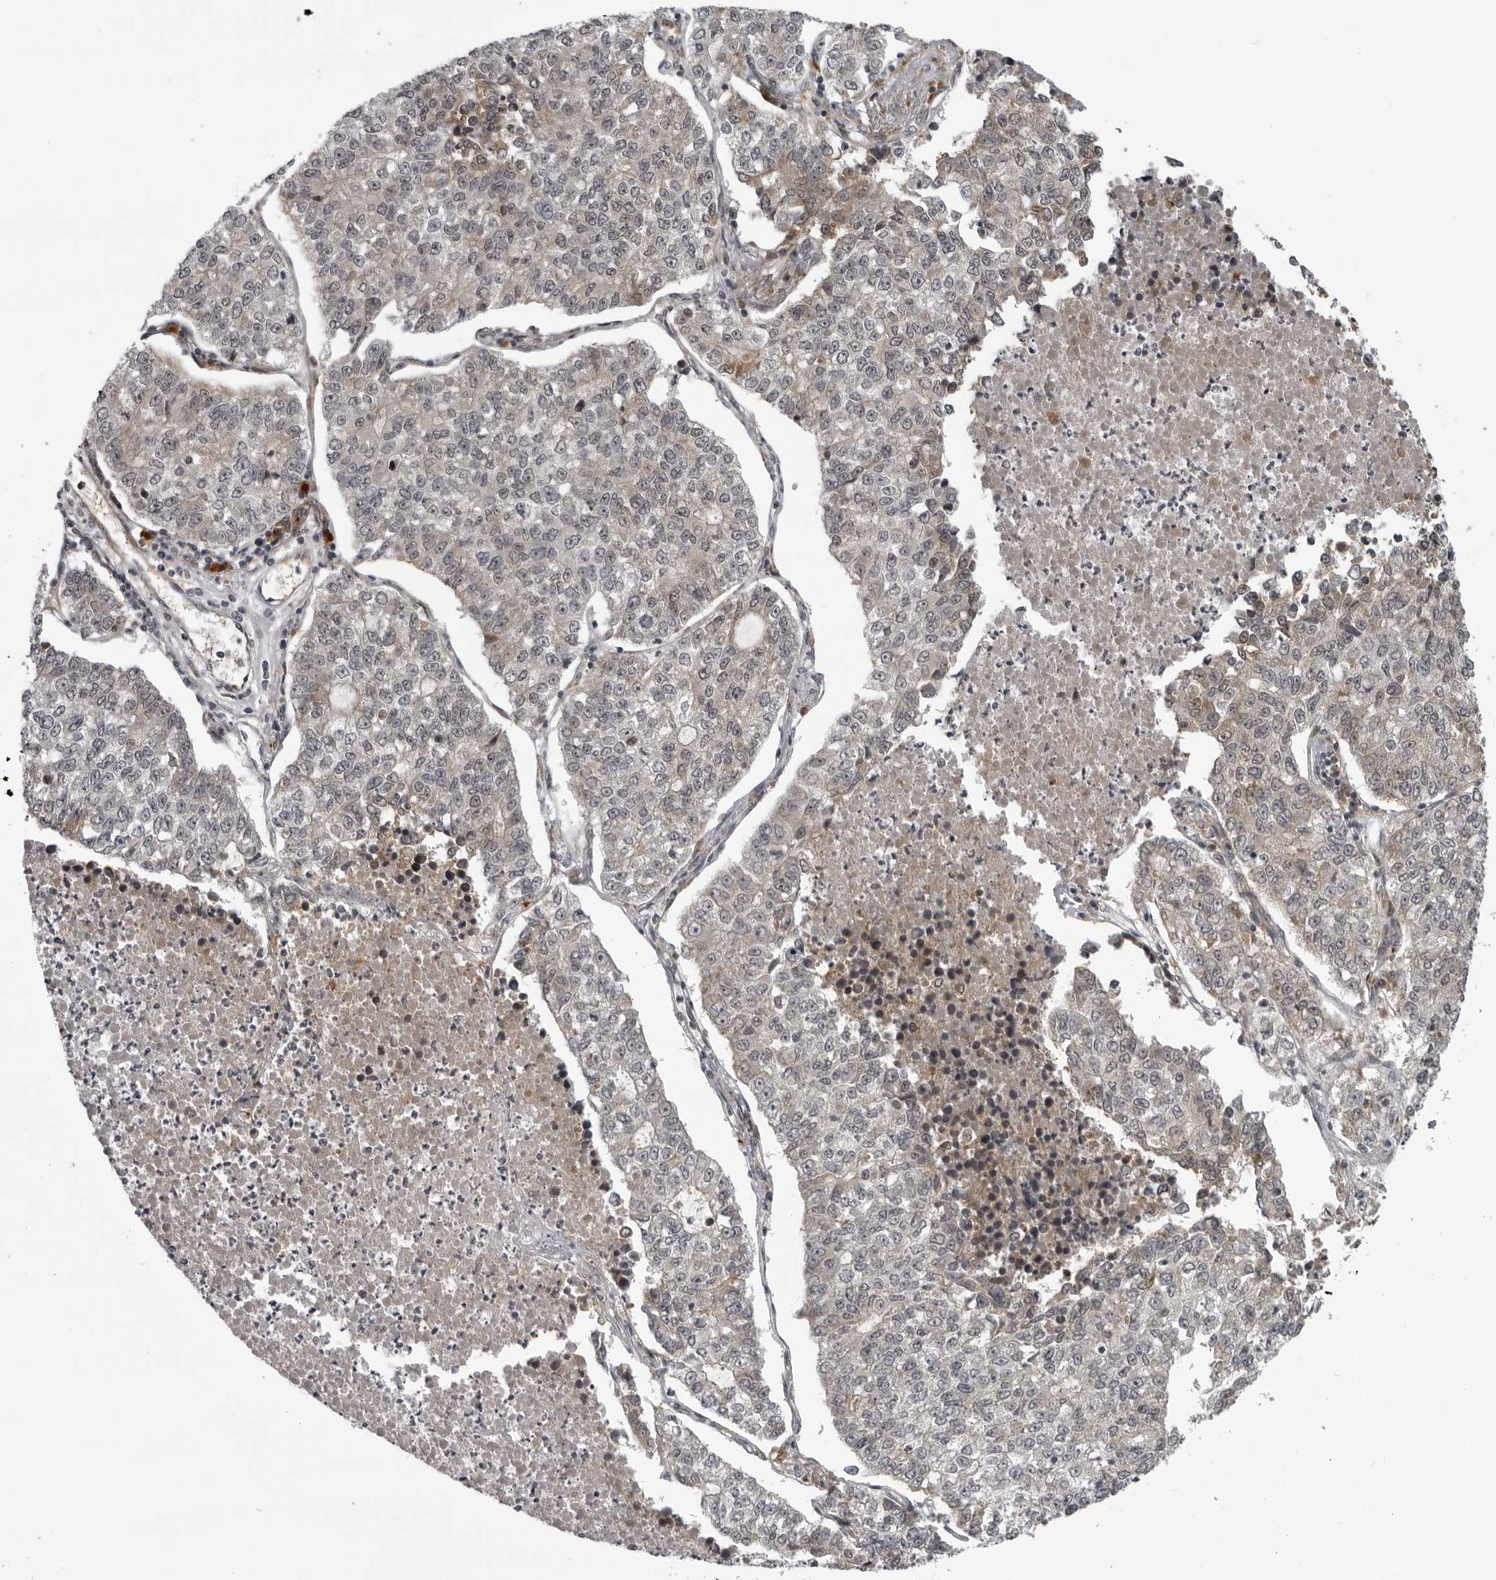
{"staining": {"intensity": "weak", "quantity": "<25%", "location": "cytoplasmic/membranous"}, "tissue": "lung cancer", "cell_type": "Tumor cells", "image_type": "cancer", "snomed": [{"axis": "morphology", "description": "Adenocarcinoma, NOS"}, {"axis": "topography", "description": "Lung"}], "caption": "This is an immunohistochemistry image of human adenocarcinoma (lung). There is no staining in tumor cells.", "gene": "THOP1", "patient": {"sex": "male", "age": 49}}